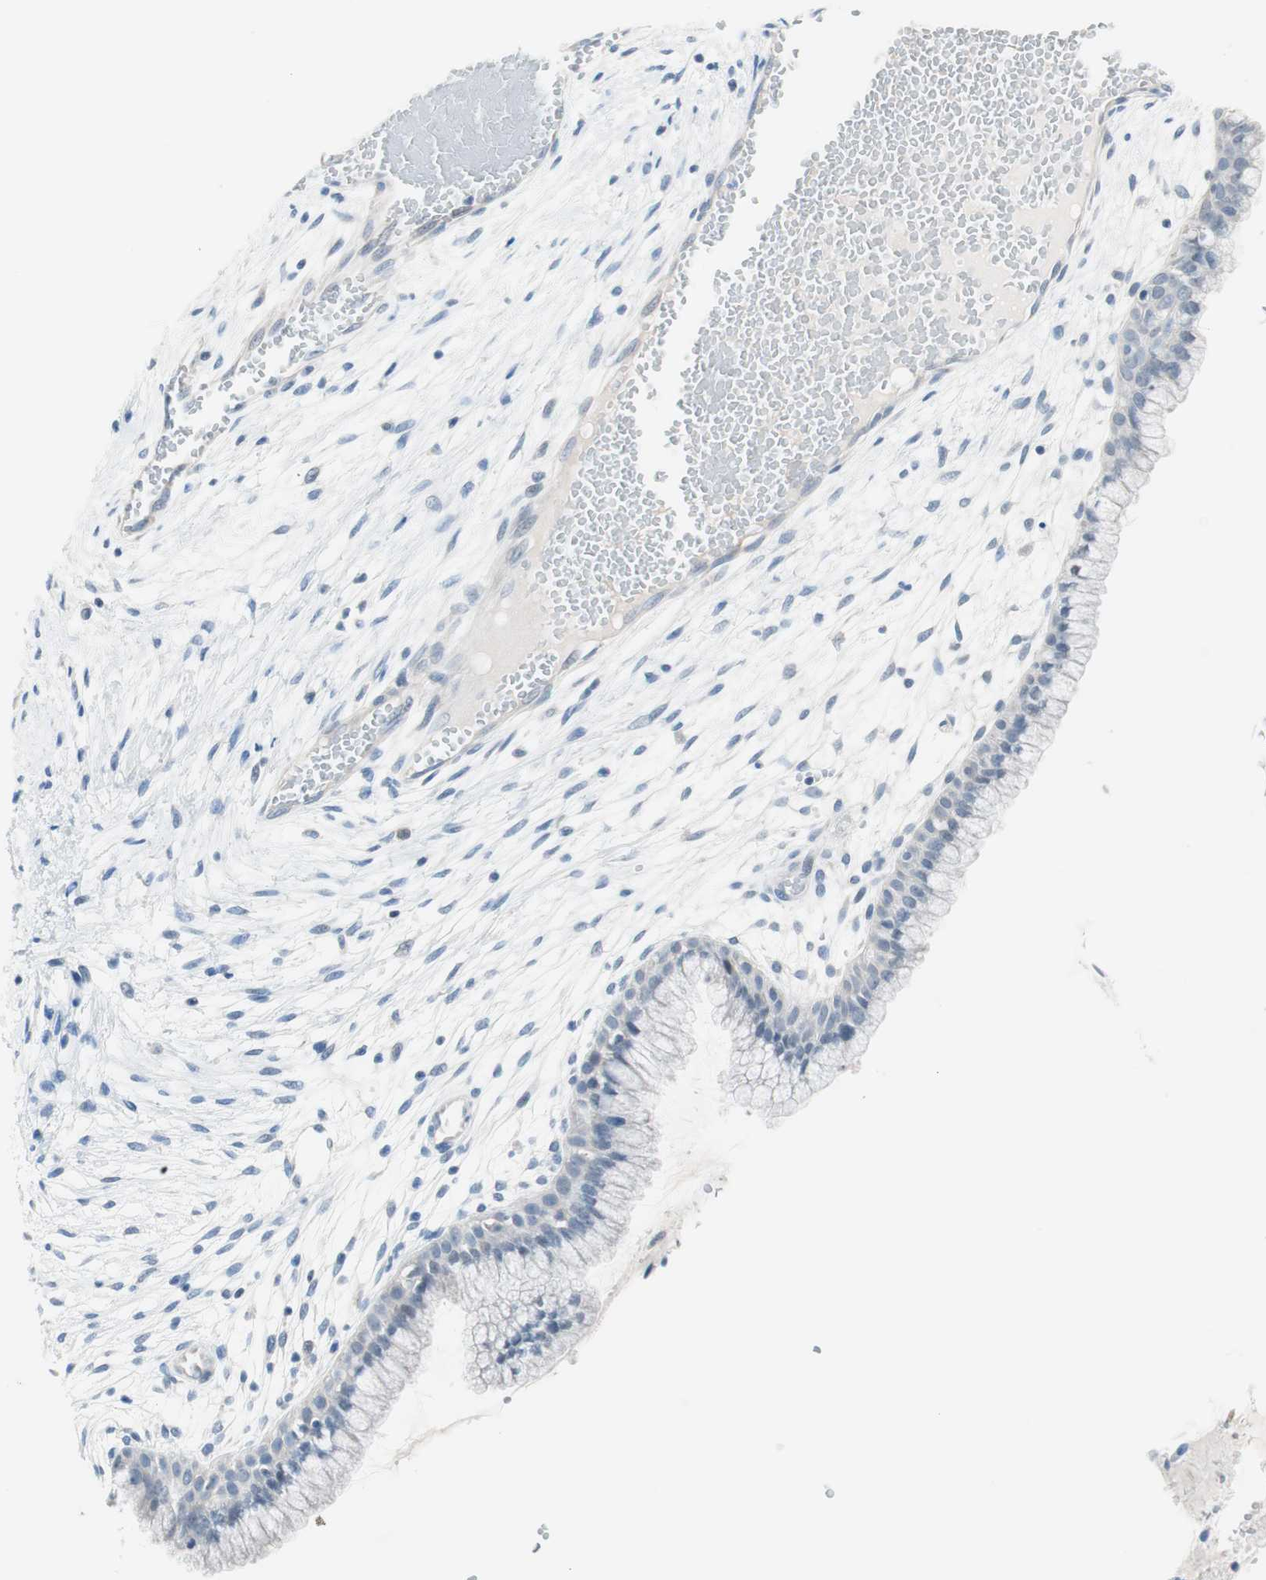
{"staining": {"intensity": "negative", "quantity": "none", "location": "none"}, "tissue": "cervix", "cell_type": "Glandular cells", "image_type": "normal", "snomed": [{"axis": "morphology", "description": "Normal tissue, NOS"}, {"axis": "topography", "description": "Cervix"}], "caption": "Unremarkable cervix was stained to show a protein in brown. There is no significant expression in glandular cells. The staining is performed using DAB (3,3'-diaminobenzidine) brown chromogen with nuclei counter-stained in using hematoxylin.", "gene": "VIL1", "patient": {"sex": "female", "age": 39}}